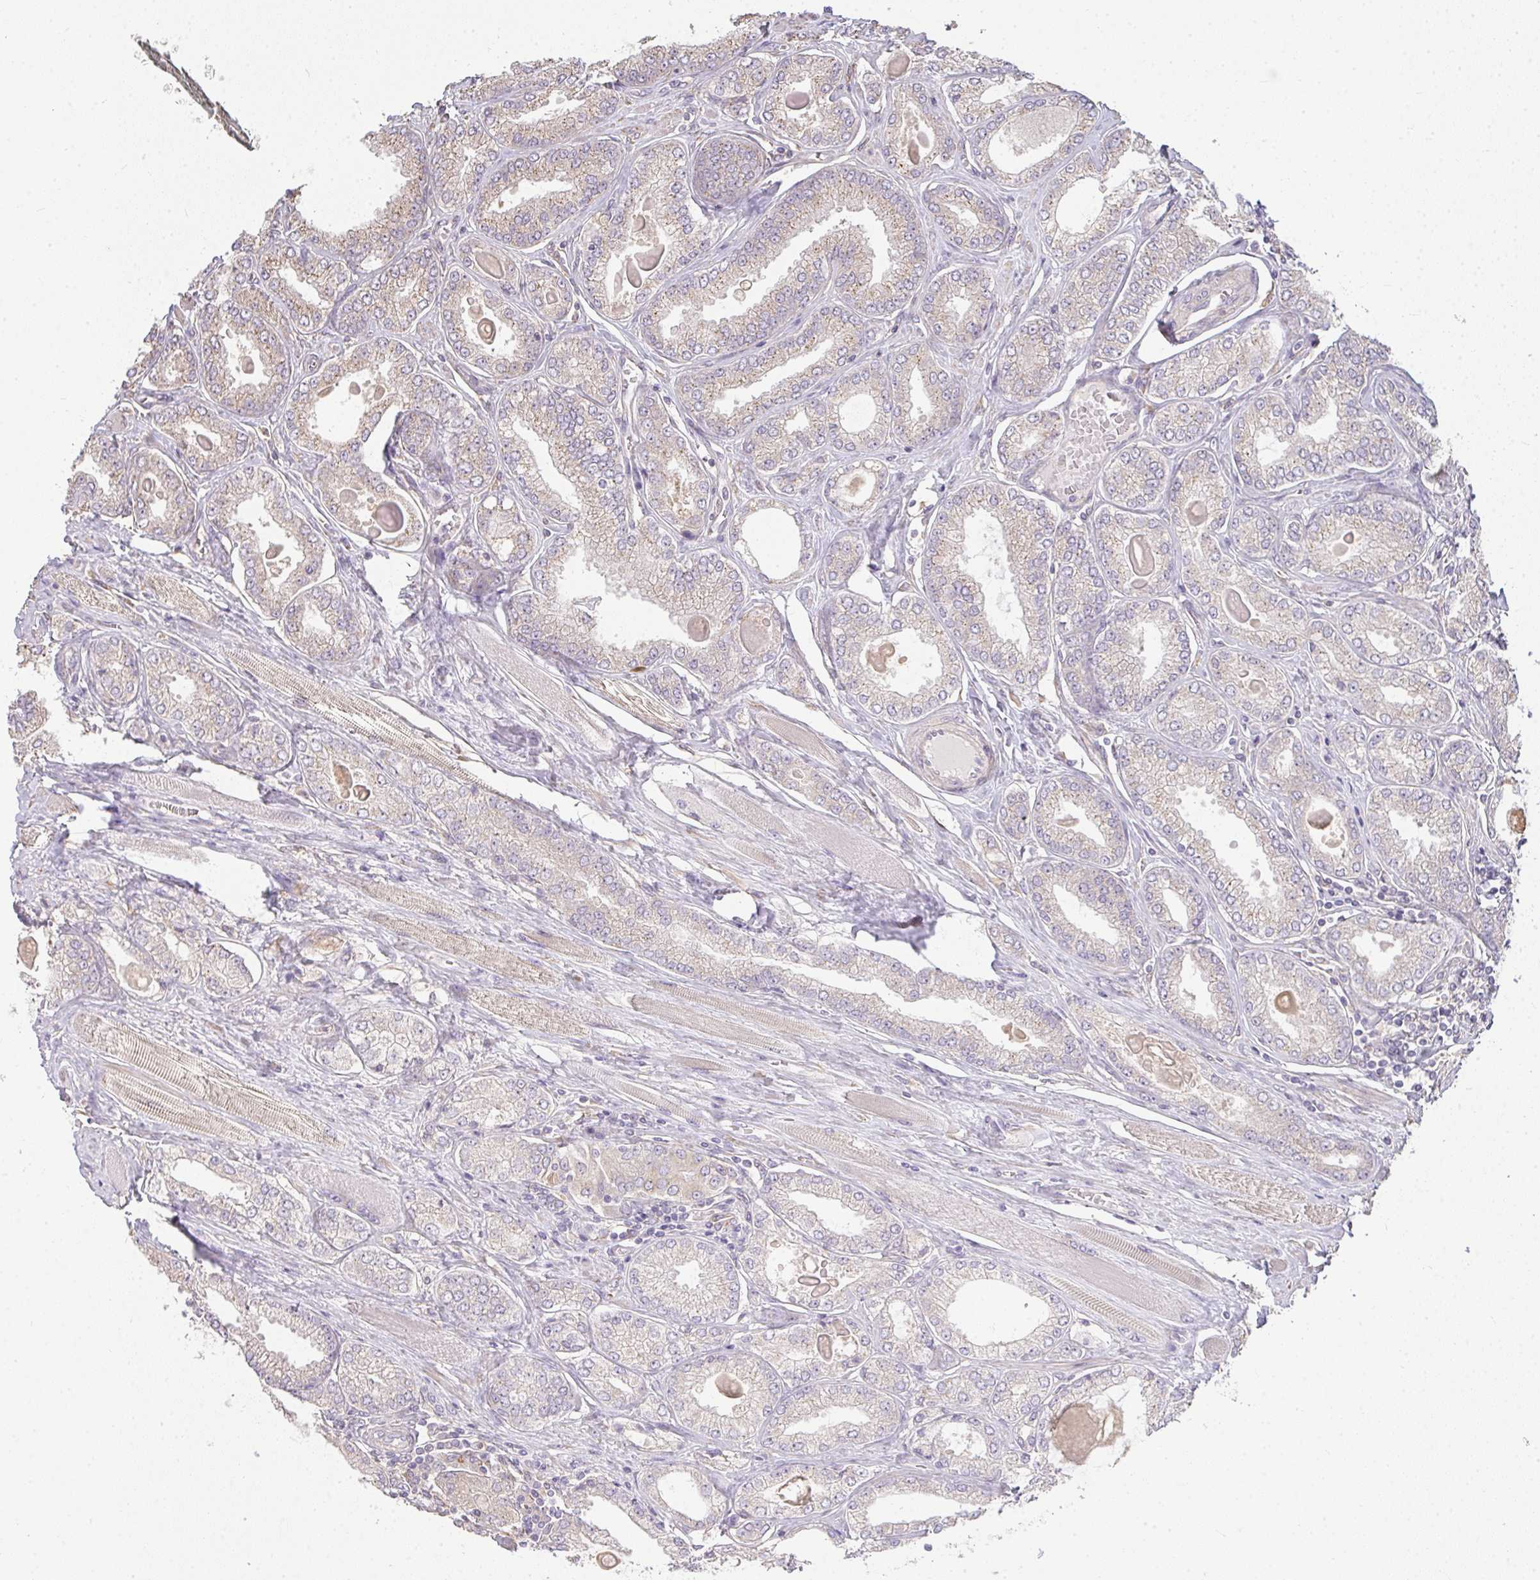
{"staining": {"intensity": "weak", "quantity": "<25%", "location": "cytoplasmic/membranous"}, "tissue": "prostate cancer", "cell_type": "Tumor cells", "image_type": "cancer", "snomed": [{"axis": "morphology", "description": "Adenocarcinoma, High grade"}, {"axis": "topography", "description": "Prostate"}], "caption": "A high-resolution histopathology image shows immunohistochemistry staining of adenocarcinoma (high-grade) (prostate), which demonstrates no significant staining in tumor cells.", "gene": "BRINP3", "patient": {"sex": "male", "age": 68}}